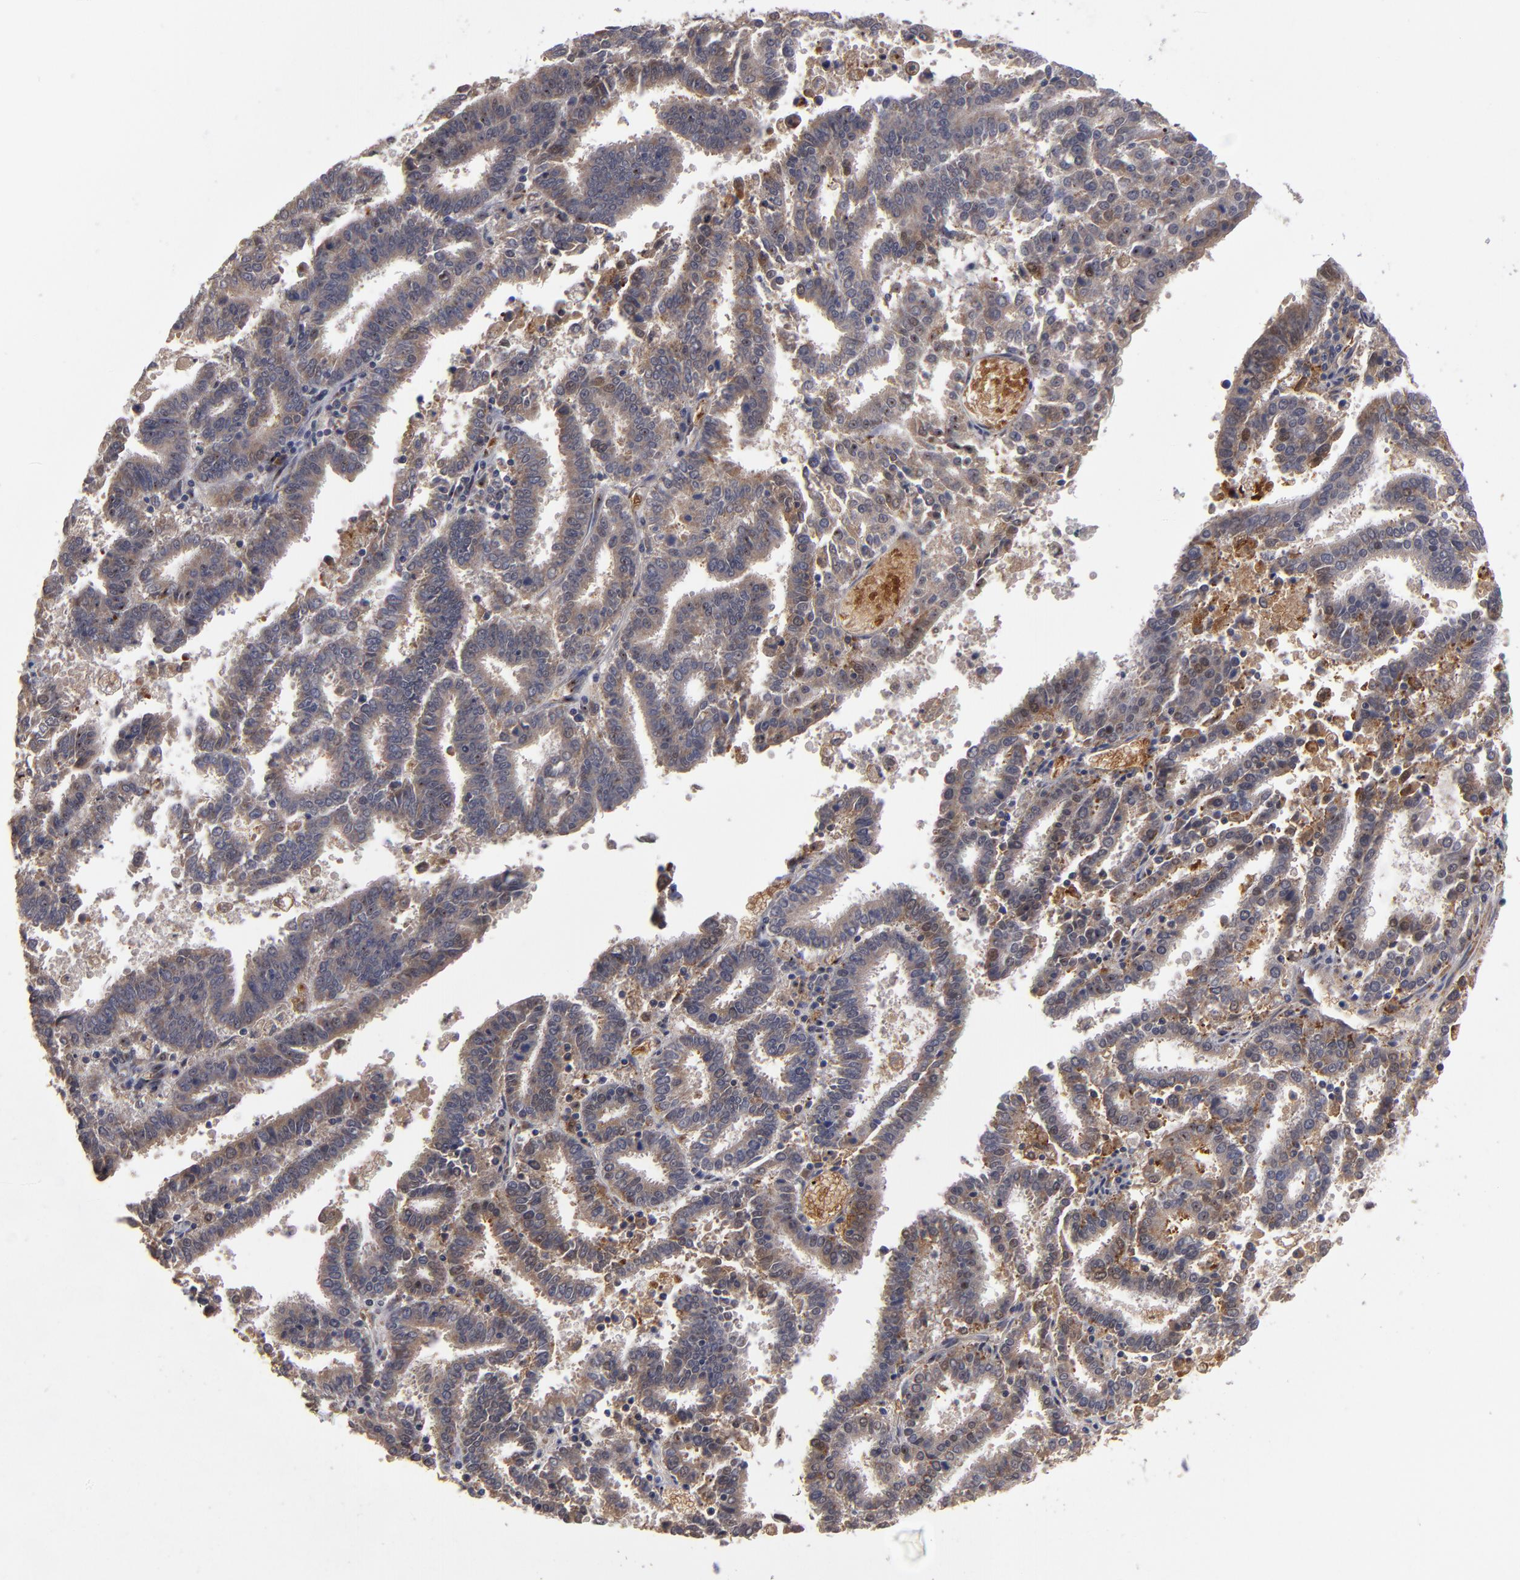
{"staining": {"intensity": "moderate", "quantity": ">75%", "location": "cytoplasmic/membranous"}, "tissue": "endometrial cancer", "cell_type": "Tumor cells", "image_type": "cancer", "snomed": [{"axis": "morphology", "description": "Adenocarcinoma, NOS"}, {"axis": "topography", "description": "Uterus"}], "caption": "Moderate cytoplasmic/membranous staining is identified in about >75% of tumor cells in endometrial adenocarcinoma. (DAB IHC, brown staining for protein, blue staining for nuclei).", "gene": "EXD2", "patient": {"sex": "female", "age": 83}}